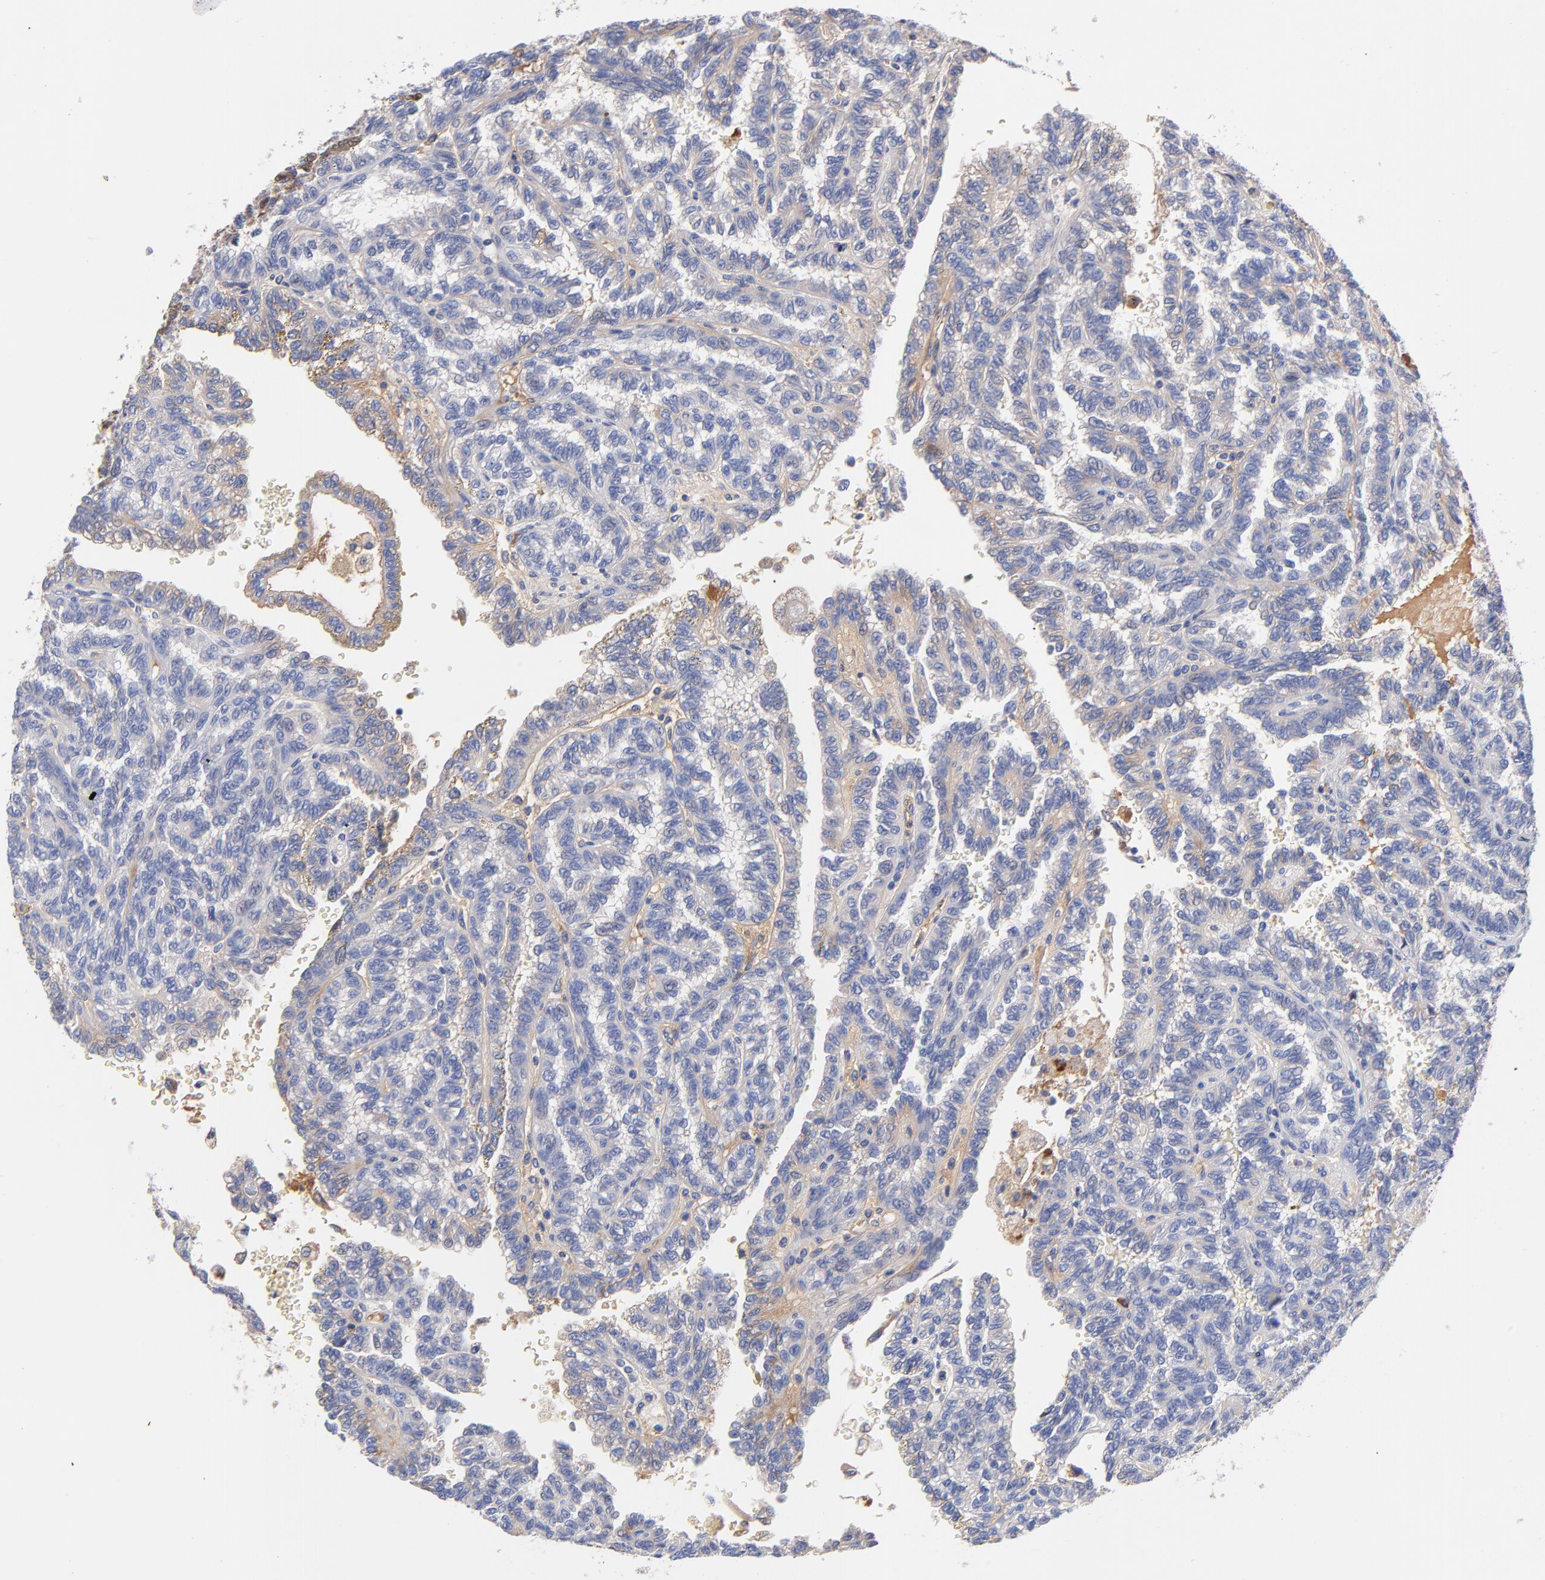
{"staining": {"intensity": "weak", "quantity": "<25%", "location": "cytoplasmic/membranous"}, "tissue": "renal cancer", "cell_type": "Tumor cells", "image_type": "cancer", "snomed": [{"axis": "morphology", "description": "Inflammation, NOS"}, {"axis": "morphology", "description": "Adenocarcinoma, NOS"}, {"axis": "topography", "description": "Kidney"}], "caption": "Immunohistochemistry photomicrograph of human renal cancer stained for a protein (brown), which shows no expression in tumor cells. (Brightfield microscopy of DAB IHC at high magnification).", "gene": "IGLV3-10", "patient": {"sex": "male", "age": 68}}